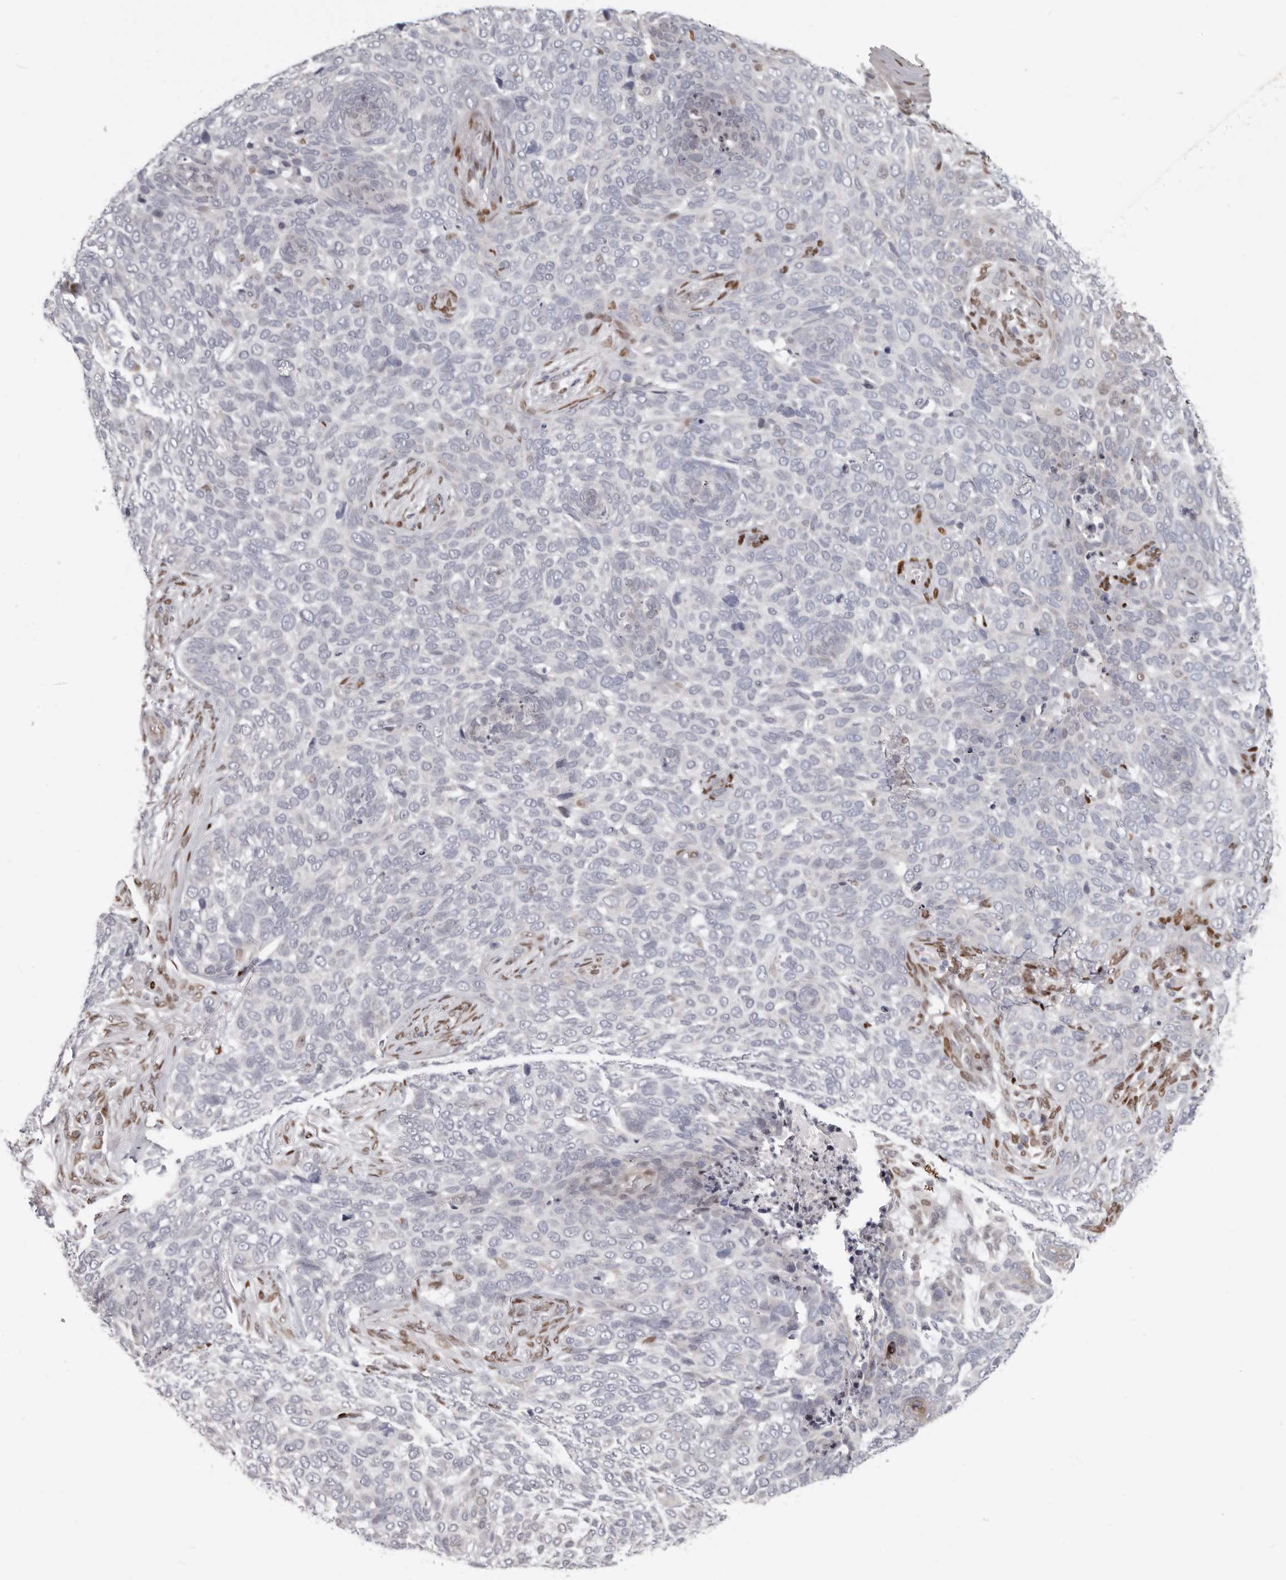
{"staining": {"intensity": "negative", "quantity": "none", "location": "none"}, "tissue": "skin cancer", "cell_type": "Tumor cells", "image_type": "cancer", "snomed": [{"axis": "morphology", "description": "Basal cell carcinoma"}, {"axis": "topography", "description": "Skin"}], "caption": "Basal cell carcinoma (skin) was stained to show a protein in brown. There is no significant positivity in tumor cells. The staining was performed using DAB (3,3'-diaminobenzidine) to visualize the protein expression in brown, while the nuclei were stained in blue with hematoxylin (Magnification: 20x).", "gene": "SRP19", "patient": {"sex": "female", "age": 64}}